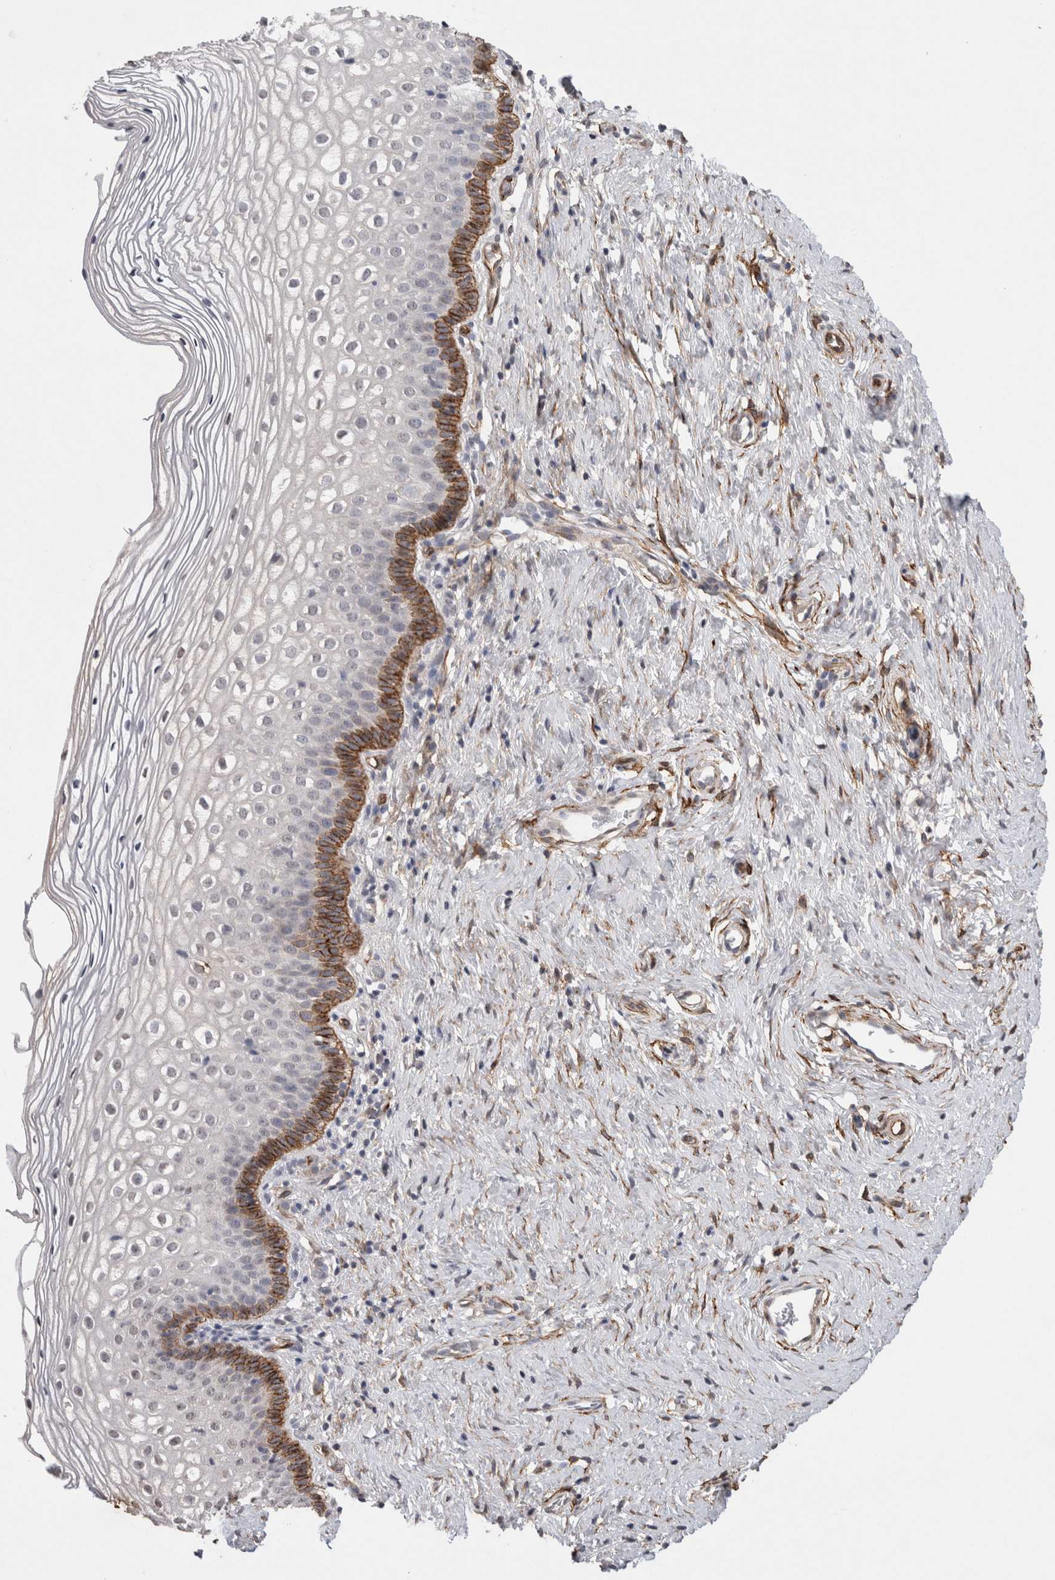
{"staining": {"intensity": "strong", "quantity": "<25%", "location": "cytoplasmic/membranous"}, "tissue": "cervix", "cell_type": "Squamous epithelial cells", "image_type": "normal", "snomed": [{"axis": "morphology", "description": "Normal tissue, NOS"}, {"axis": "topography", "description": "Cervix"}], "caption": "Squamous epithelial cells display strong cytoplasmic/membranous positivity in about <25% of cells in unremarkable cervix.", "gene": "CDH13", "patient": {"sex": "female", "age": 27}}